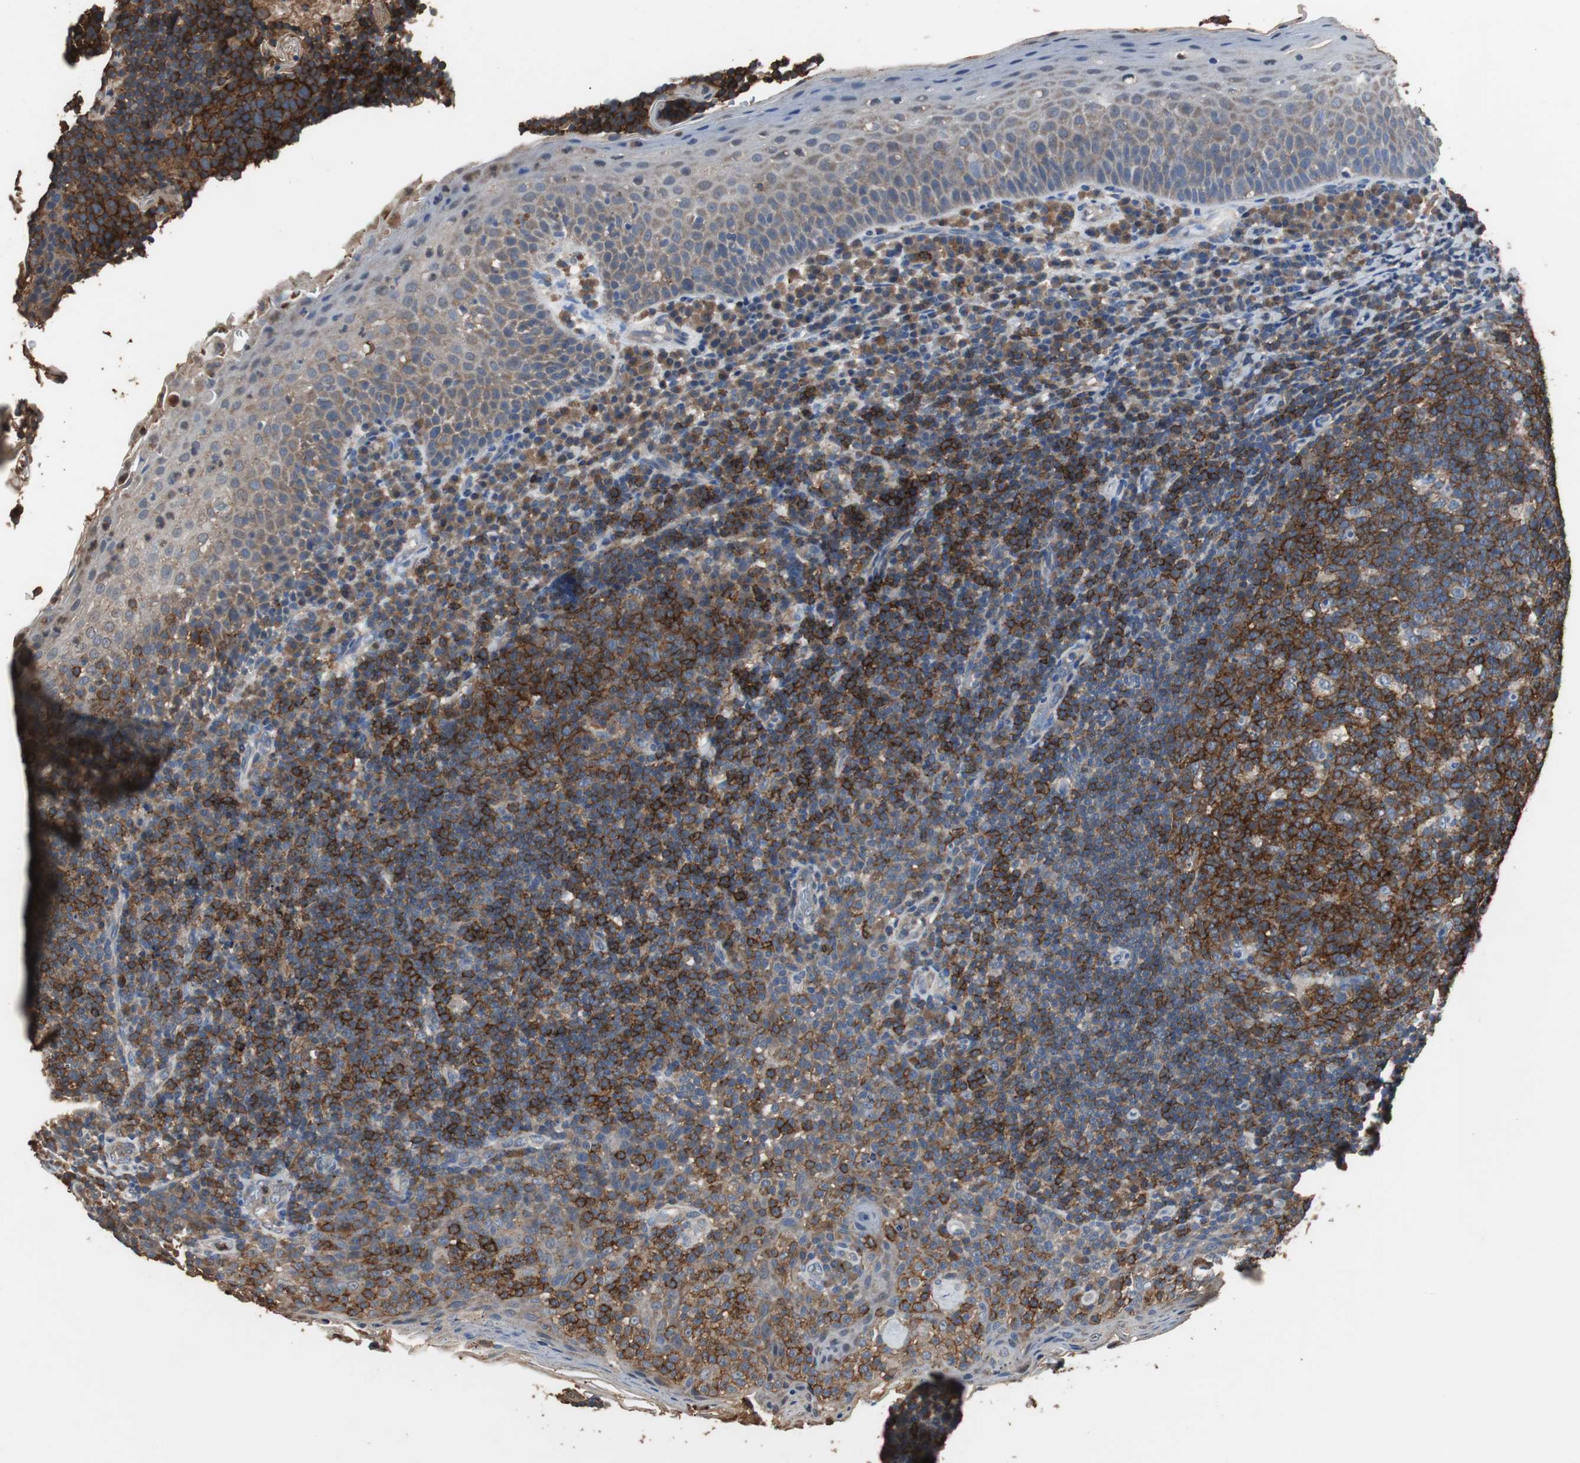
{"staining": {"intensity": "strong", "quantity": ">75%", "location": "cytoplasmic/membranous"}, "tissue": "tonsil", "cell_type": "Germinal center cells", "image_type": "normal", "snomed": [{"axis": "morphology", "description": "Normal tissue, NOS"}, {"axis": "topography", "description": "Tonsil"}], "caption": "Tonsil was stained to show a protein in brown. There is high levels of strong cytoplasmic/membranous positivity in approximately >75% of germinal center cells. (DAB (3,3'-diaminobenzidine) = brown stain, brightfield microscopy at high magnification).", "gene": "SCIMP", "patient": {"sex": "male", "age": 17}}